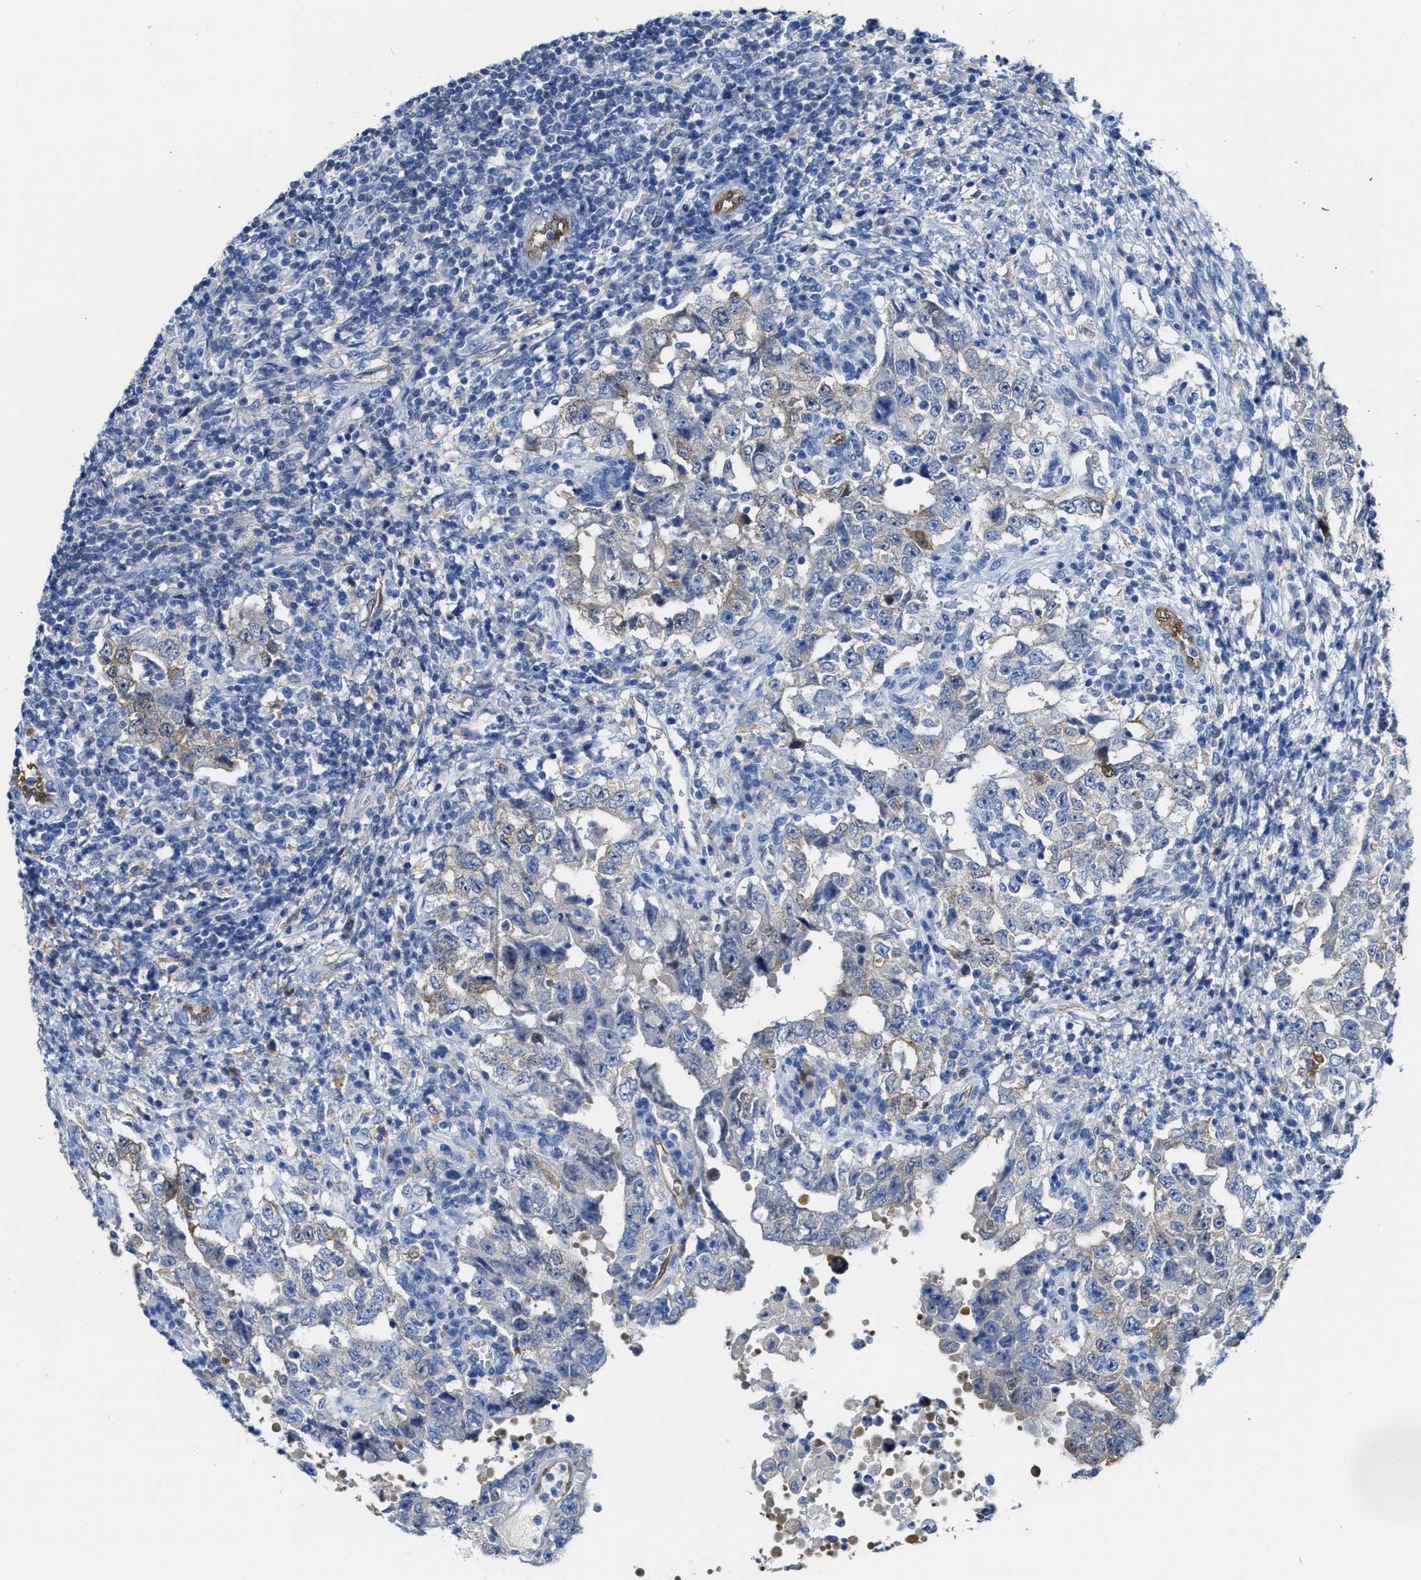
{"staining": {"intensity": "weak", "quantity": "<25%", "location": "cytoplasmic/membranous"}, "tissue": "testis cancer", "cell_type": "Tumor cells", "image_type": "cancer", "snomed": [{"axis": "morphology", "description": "Carcinoma, Embryonal, NOS"}, {"axis": "topography", "description": "Testis"}], "caption": "Immunohistochemical staining of human testis cancer (embryonal carcinoma) reveals no significant staining in tumor cells.", "gene": "ASS1", "patient": {"sex": "male", "age": 26}}